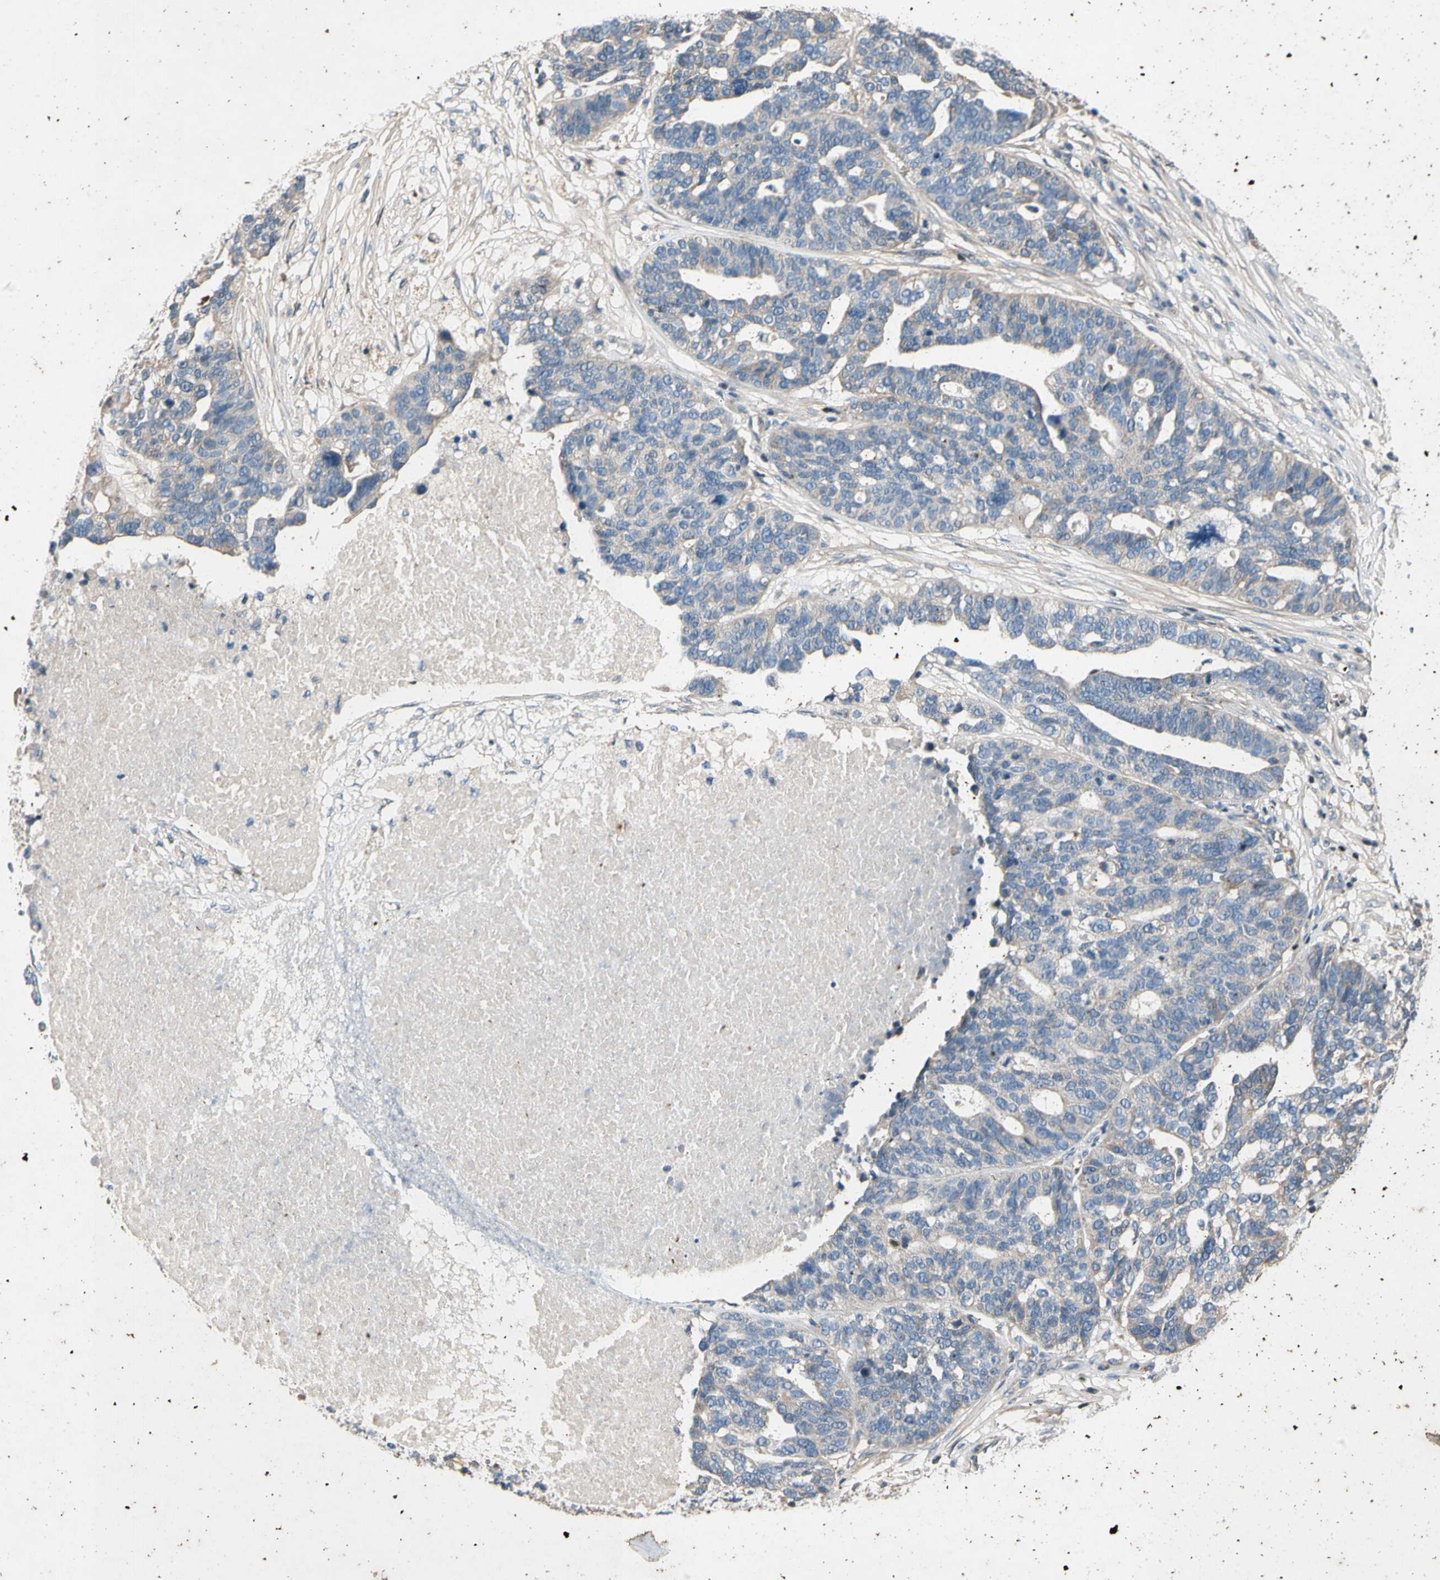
{"staining": {"intensity": "negative", "quantity": "none", "location": "none"}, "tissue": "ovarian cancer", "cell_type": "Tumor cells", "image_type": "cancer", "snomed": [{"axis": "morphology", "description": "Cystadenocarcinoma, serous, NOS"}, {"axis": "topography", "description": "Ovary"}], "caption": "Serous cystadenocarcinoma (ovarian) stained for a protein using immunohistochemistry shows no staining tumor cells.", "gene": "TBX21", "patient": {"sex": "female", "age": 59}}